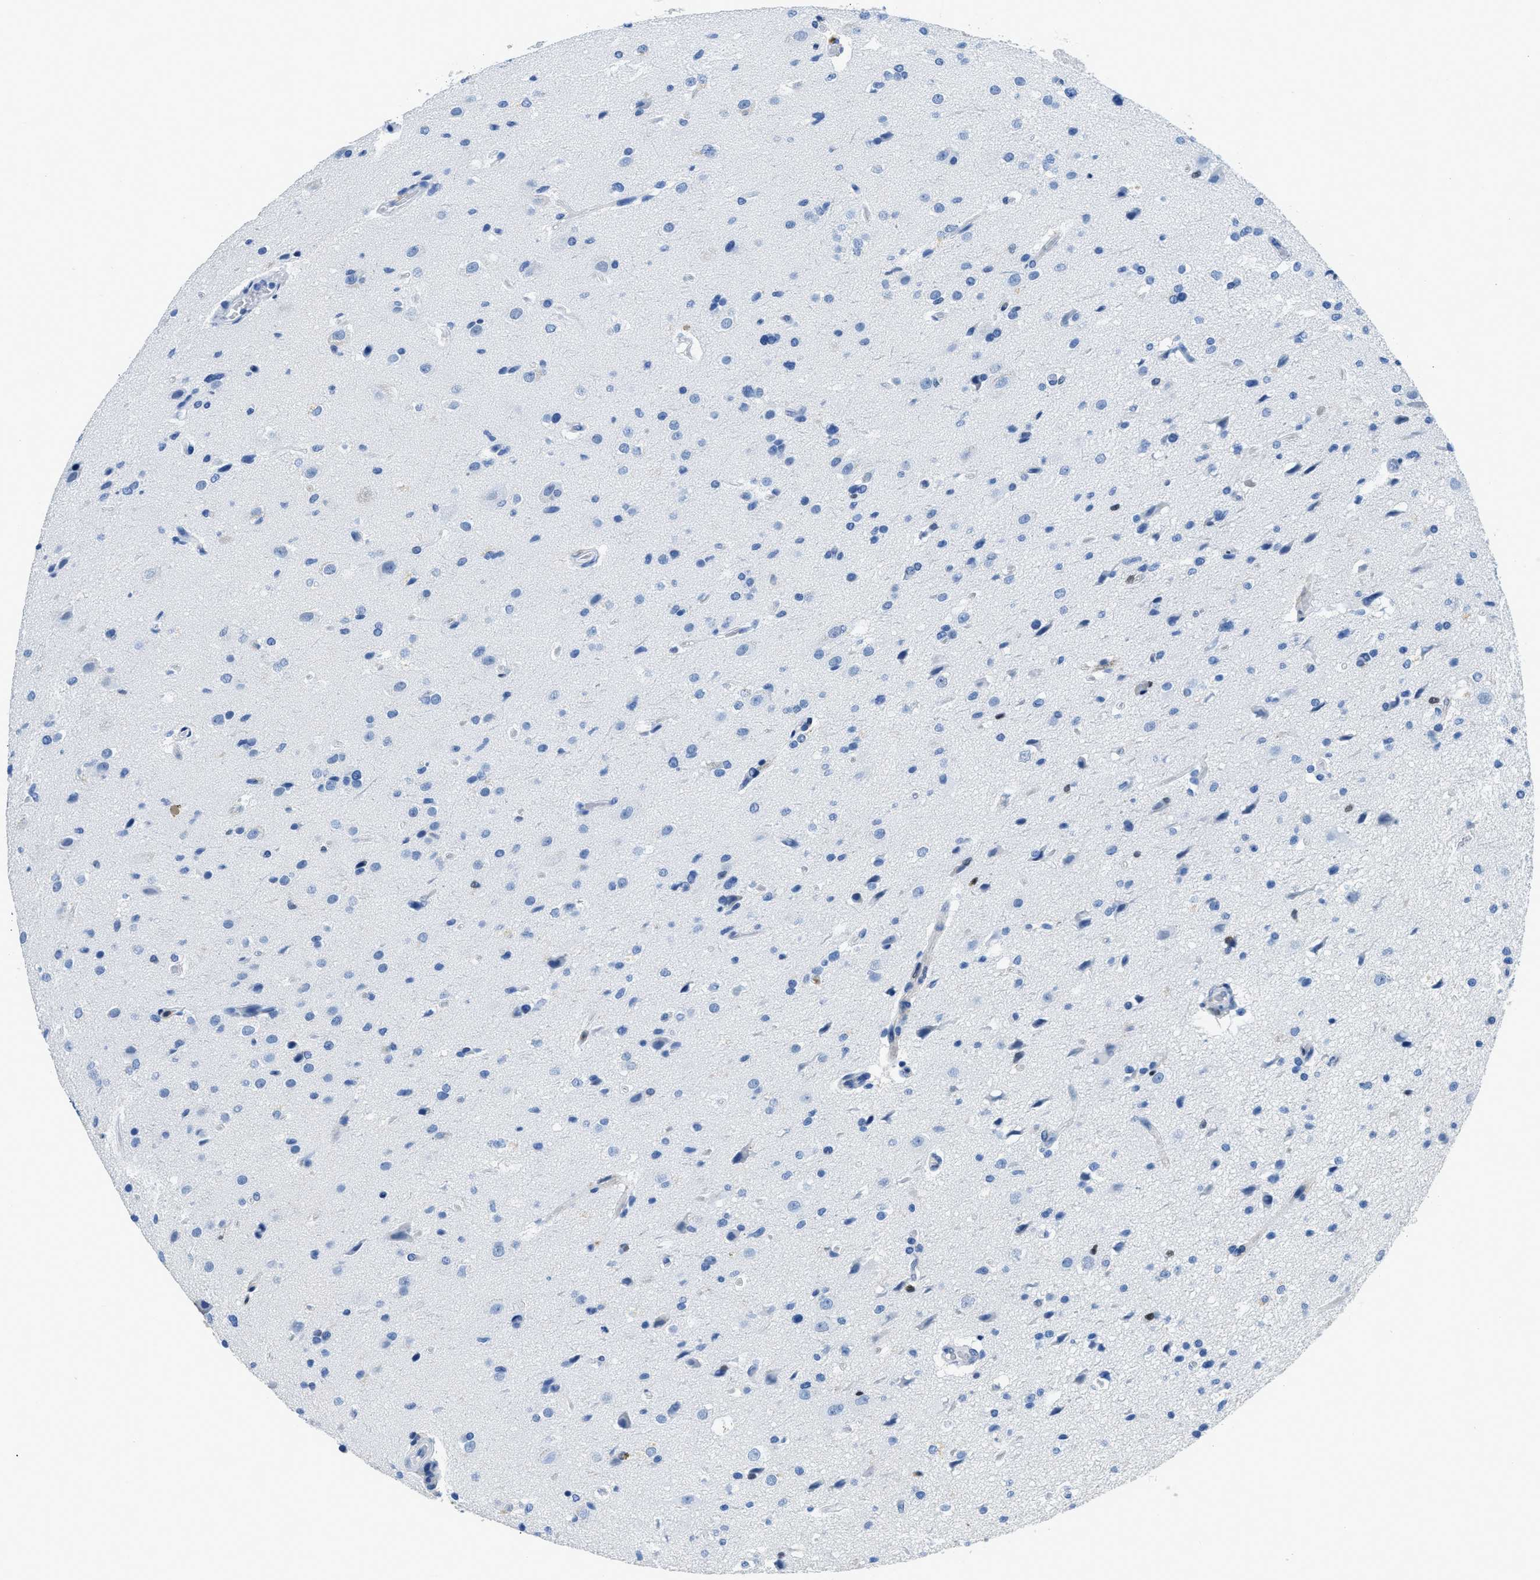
{"staining": {"intensity": "negative", "quantity": "none", "location": "none"}, "tissue": "glioma", "cell_type": "Tumor cells", "image_type": "cancer", "snomed": [{"axis": "morphology", "description": "Glioma, malignant, High grade"}, {"axis": "topography", "description": "Brain"}], "caption": "Glioma stained for a protein using immunohistochemistry displays no expression tumor cells.", "gene": "NFATC2", "patient": {"sex": "male", "age": 33}}